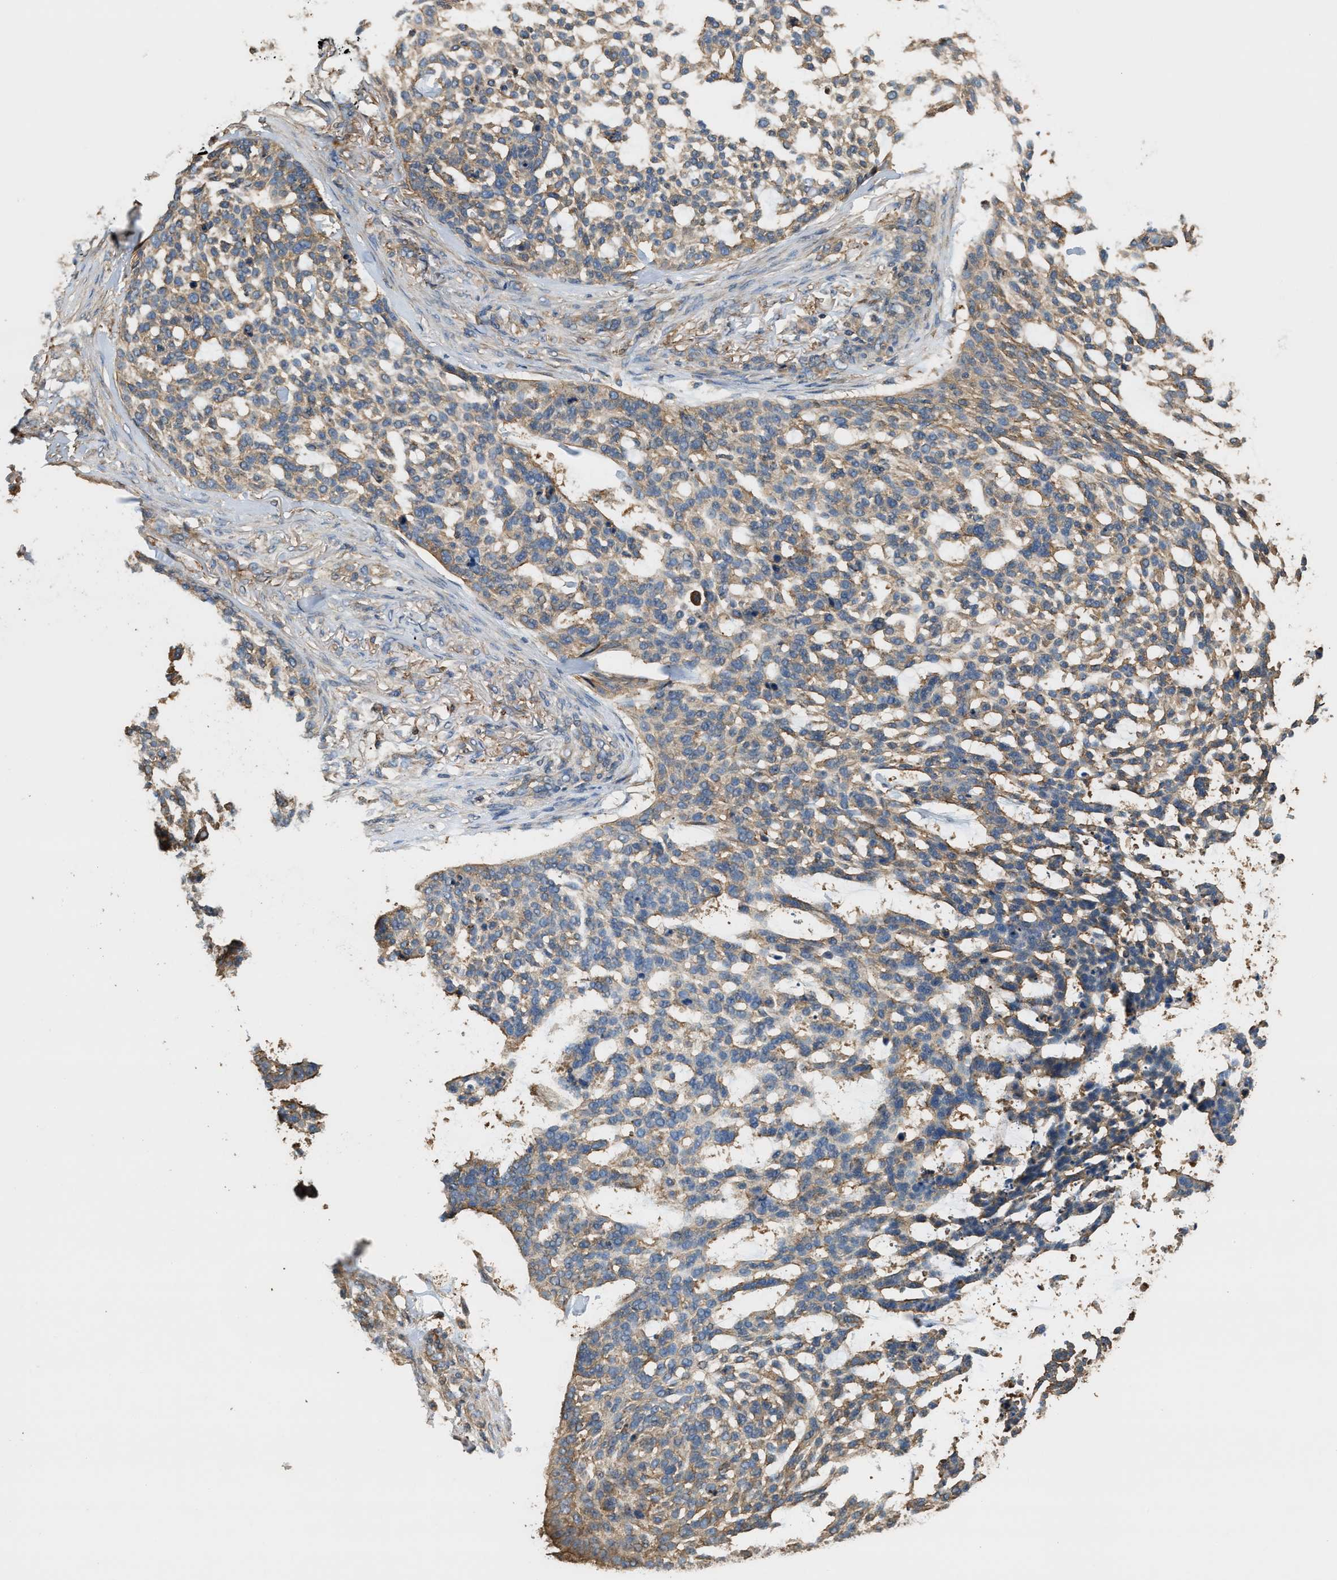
{"staining": {"intensity": "weak", "quantity": "25%-75%", "location": "cytoplasmic/membranous"}, "tissue": "skin cancer", "cell_type": "Tumor cells", "image_type": "cancer", "snomed": [{"axis": "morphology", "description": "Basal cell carcinoma"}, {"axis": "topography", "description": "Skin"}], "caption": "Brown immunohistochemical staining in human skin cancer (basal cell carcinoma) displays weak cytoplasmic/membranous expression in approximately 25%-75% of tumor cells.", "gene": "ATIC", "patient": {"sex": "female", "age": 64}}